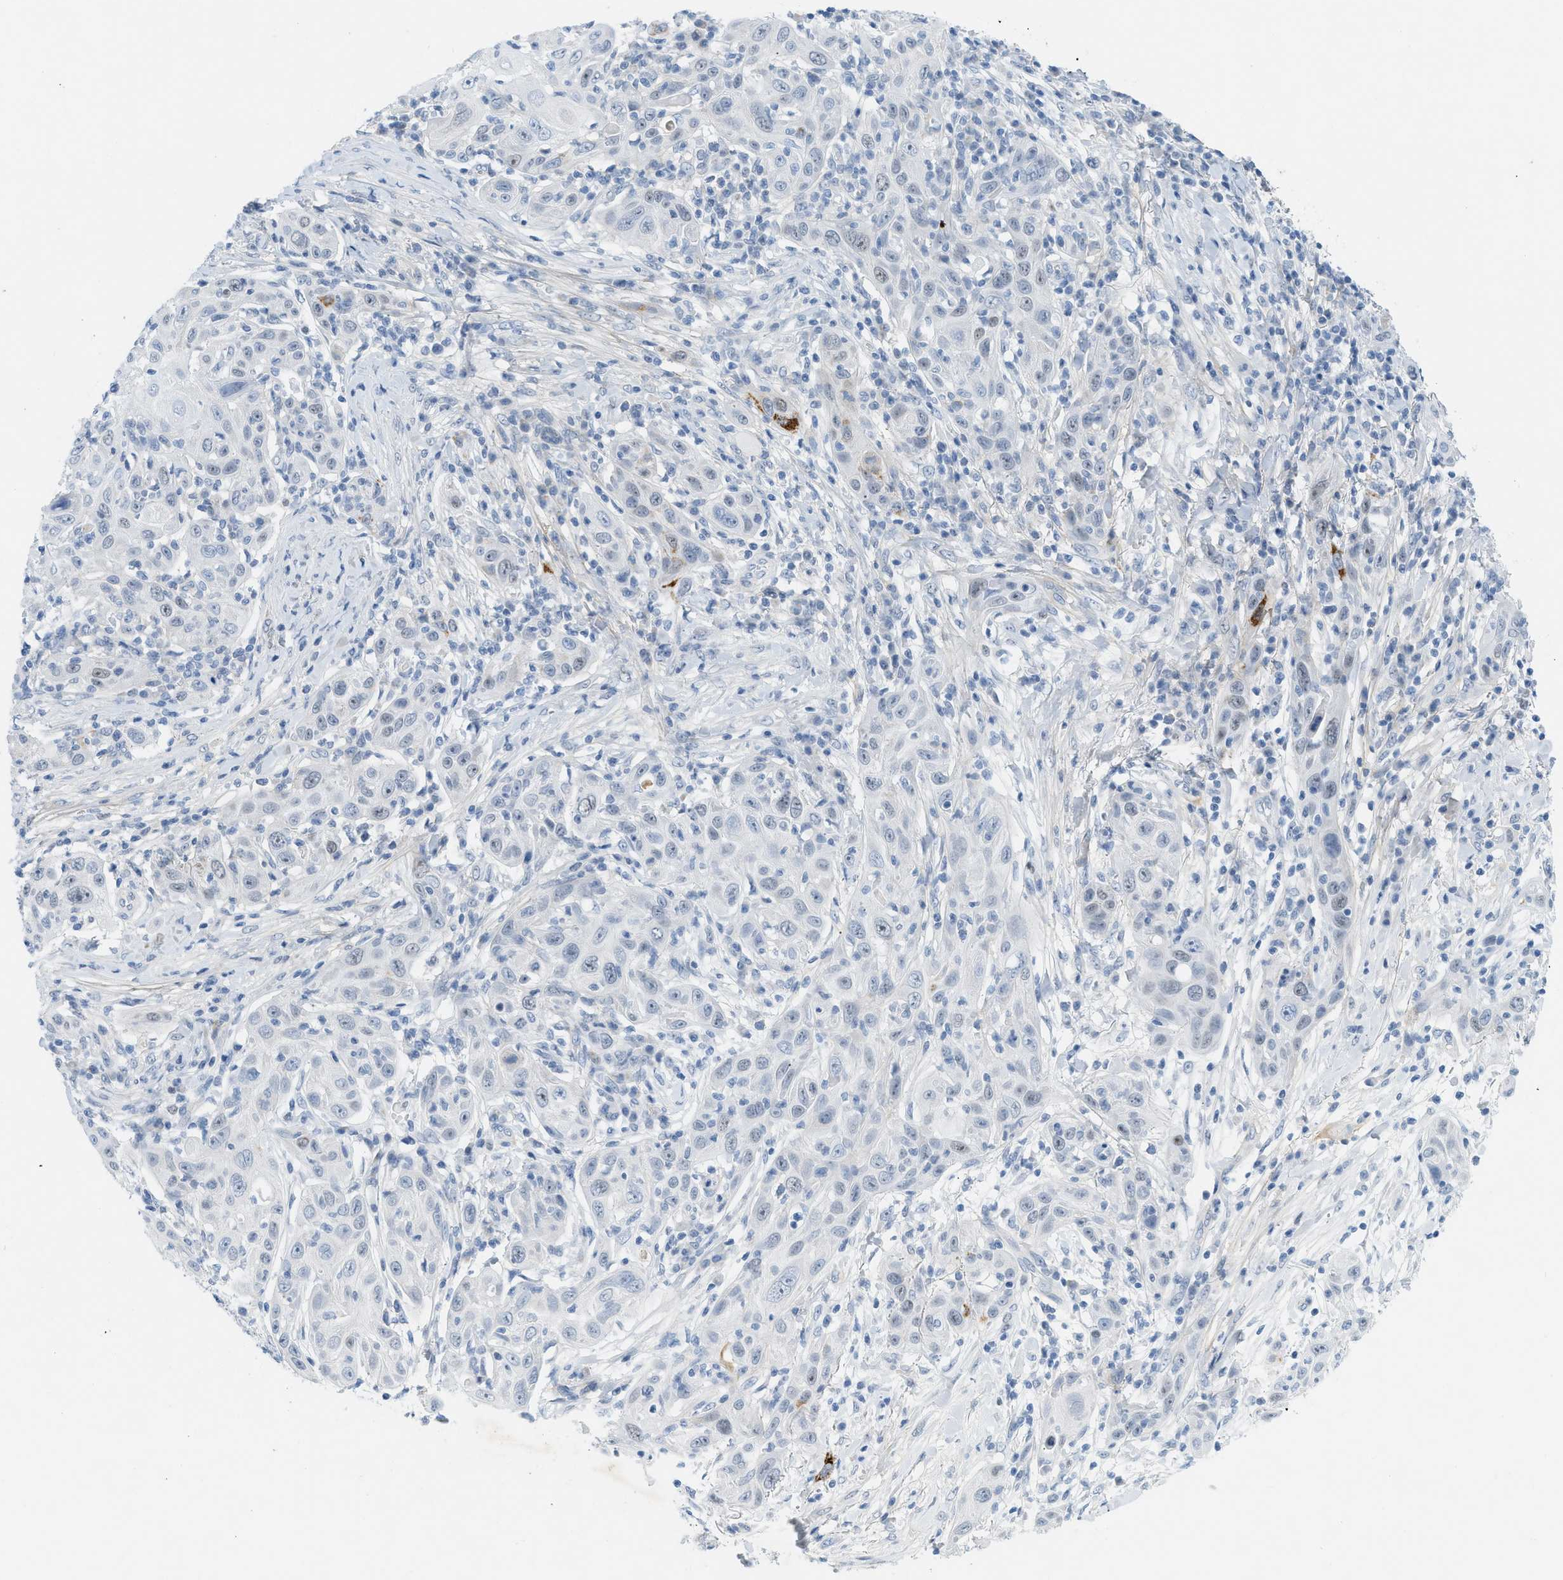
{"staining": {"intensity": "negative", "quantity": "none", "location": "none"}, "tissue": "skin cancer", "cell_type": "Tumor cells", "image_type": "cancer", "snomed": [{"axis": "morphology", "description": "Squamous cell carcinoma, NOS"}, {"axis": "topography", "description": "Skin"}], "caption": "Squamous cell carcinoma (skin) was stained to show a protein in brown. There is no significant staining in tumor cells.", "gene": "HLTF", "patient": {"sex": "female", "age": 88}}